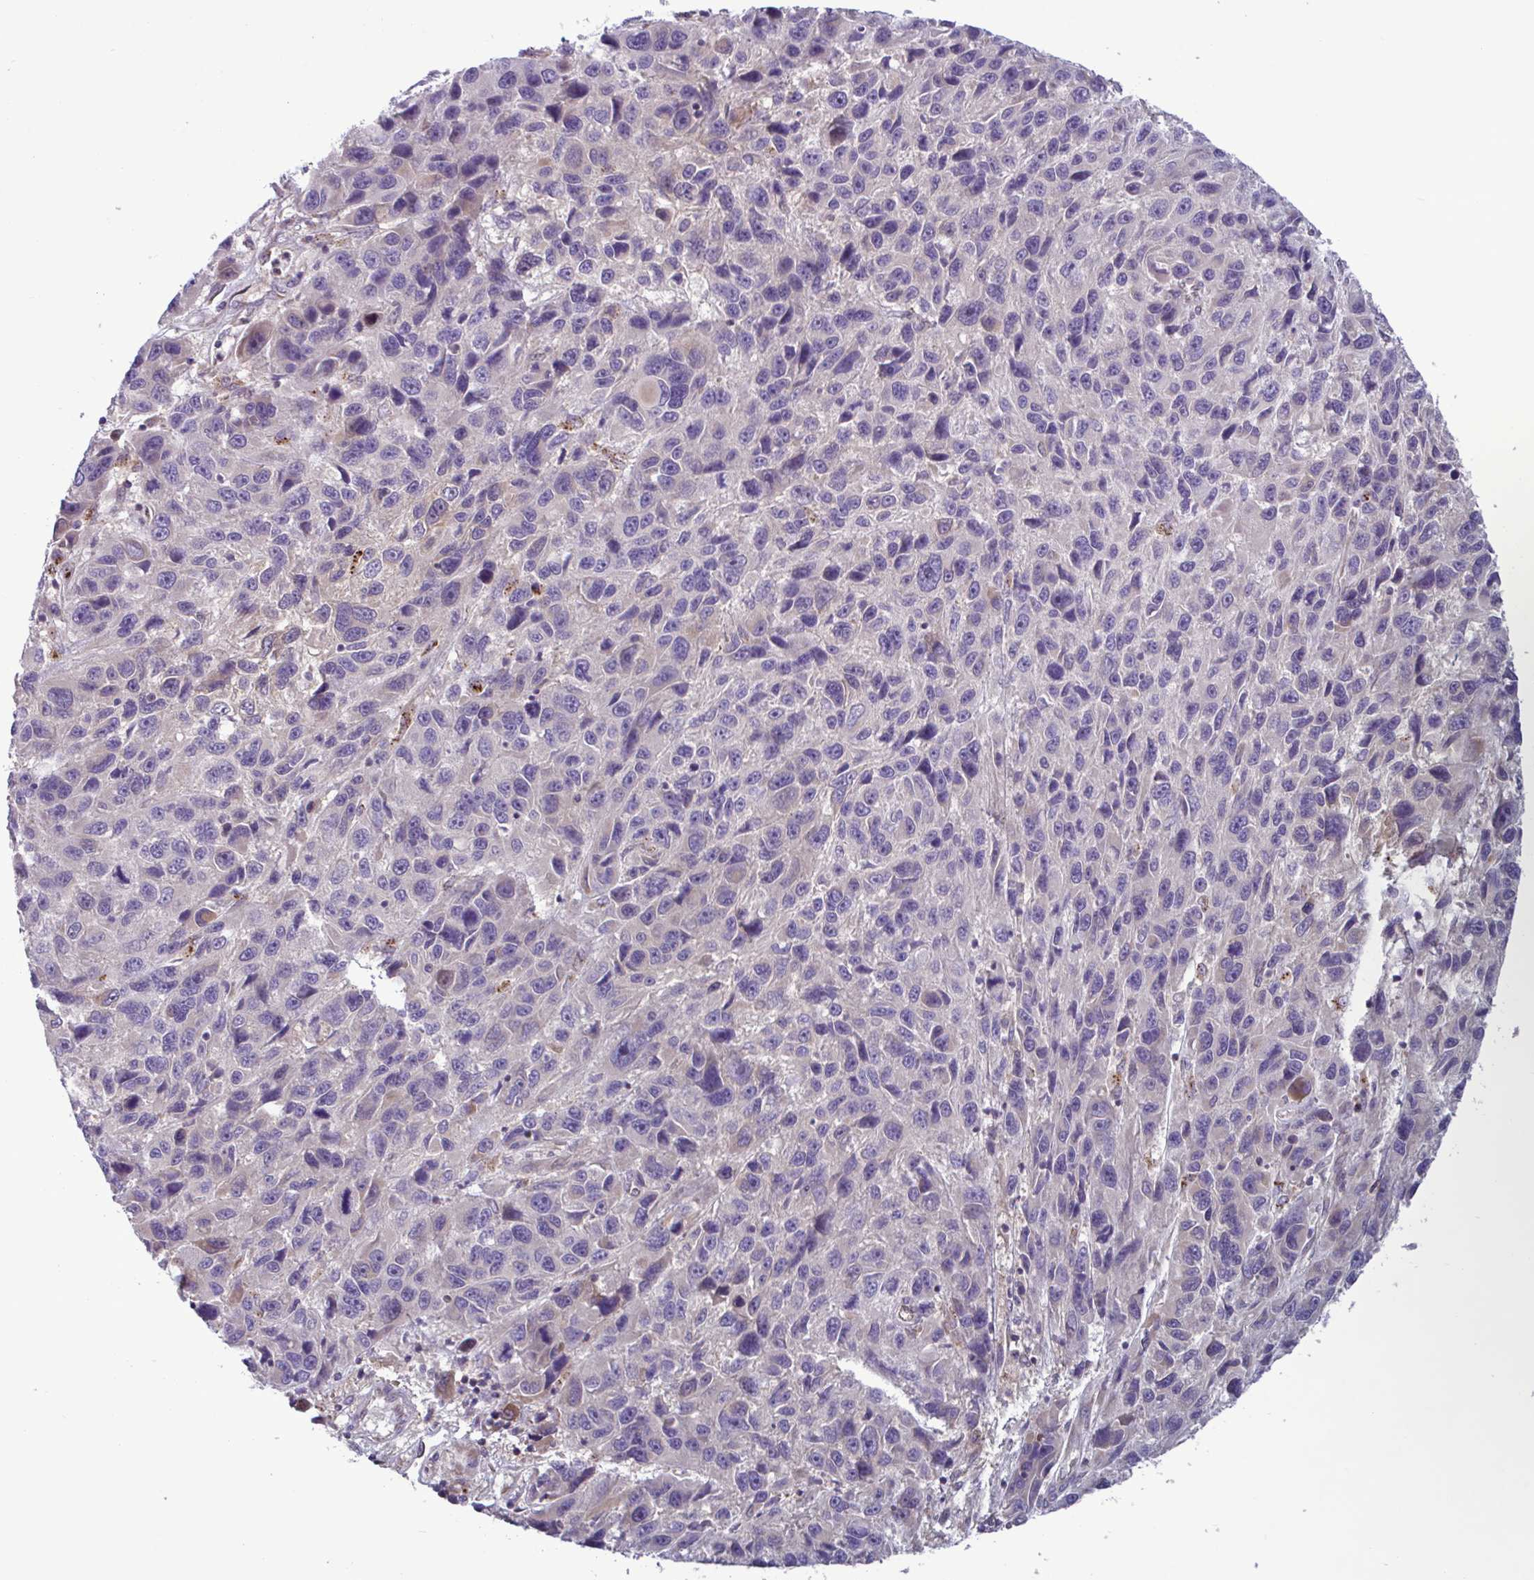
{"staining": {"intensity": "moderate", "quantity": "<25%", "location": "cytoplasmic/membranous"}, "tissue": "melanoma", "cell_type": "Tumor cells", "image_type": "cancer", "snomed": [{"axis": "morphology", "description": "Malignant melanoma, NOS"}, {"axis": "topography", "description": "Skin"}], "caption": "A low amount of moderate cytoplasmic/membranous expression is present in approximately <25% of tumor cells in malignant melanoma tissue.", "gene": "GLTP", "patient": {"sex": "male", "age": 53}}